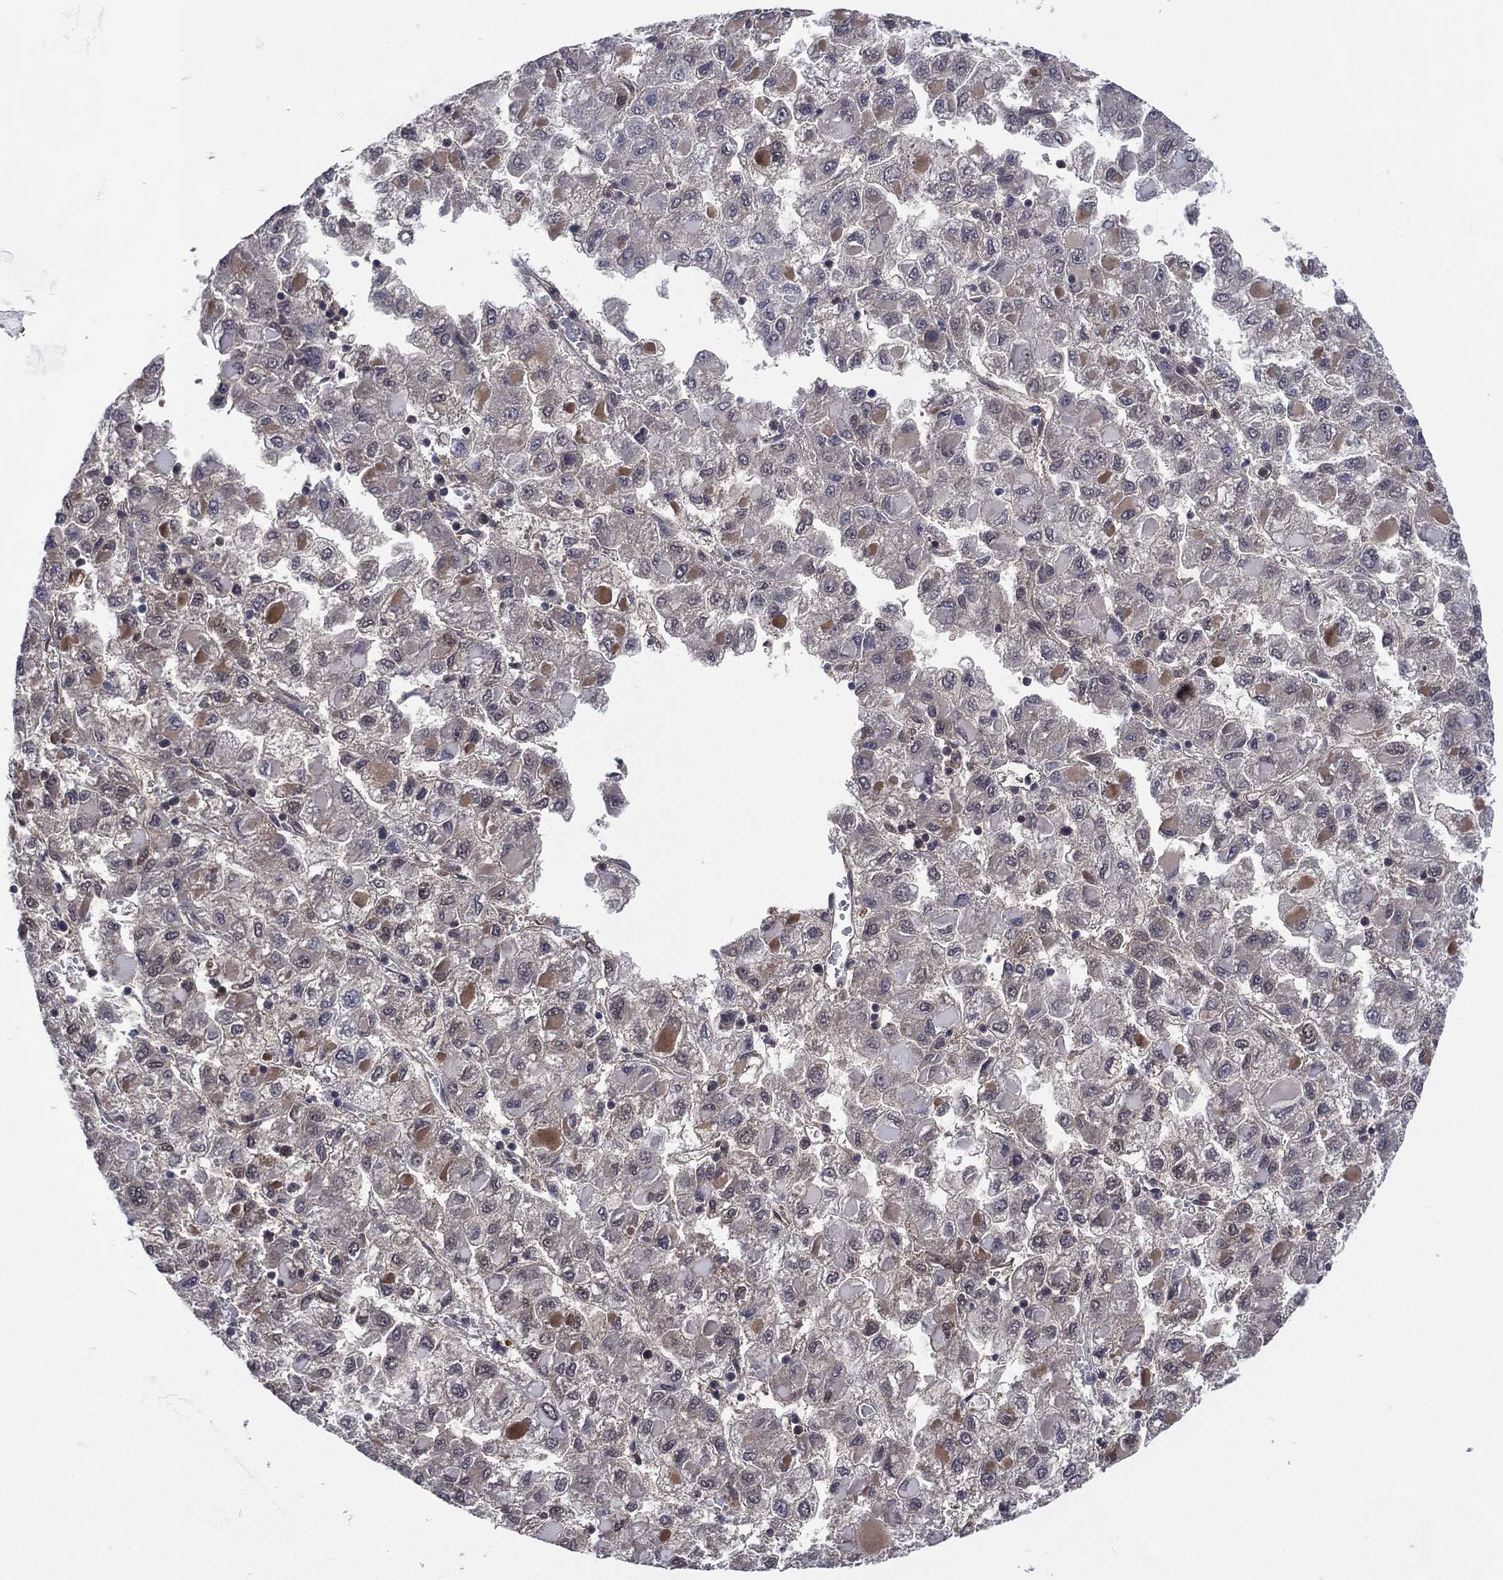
{"staining": {"intensity": "negative", "quantity": "none", "location": "none"}, "tissue": "liver cancer", "cell_type": "Tumor cells", "image_type": "cancer", "snomed": [{"axis": "morphology", "description": "Carcinoma, Hepatocellular, NOS"}, {"axis": "topography", "description": "Liver"}], "caption": "This is a image of IHC staining of liver cancer (hepatocellular carcinoma), which shows no staining in tumor cells.", "gene": "MTAP", "patient": {"sex": "male", "age": 40}}